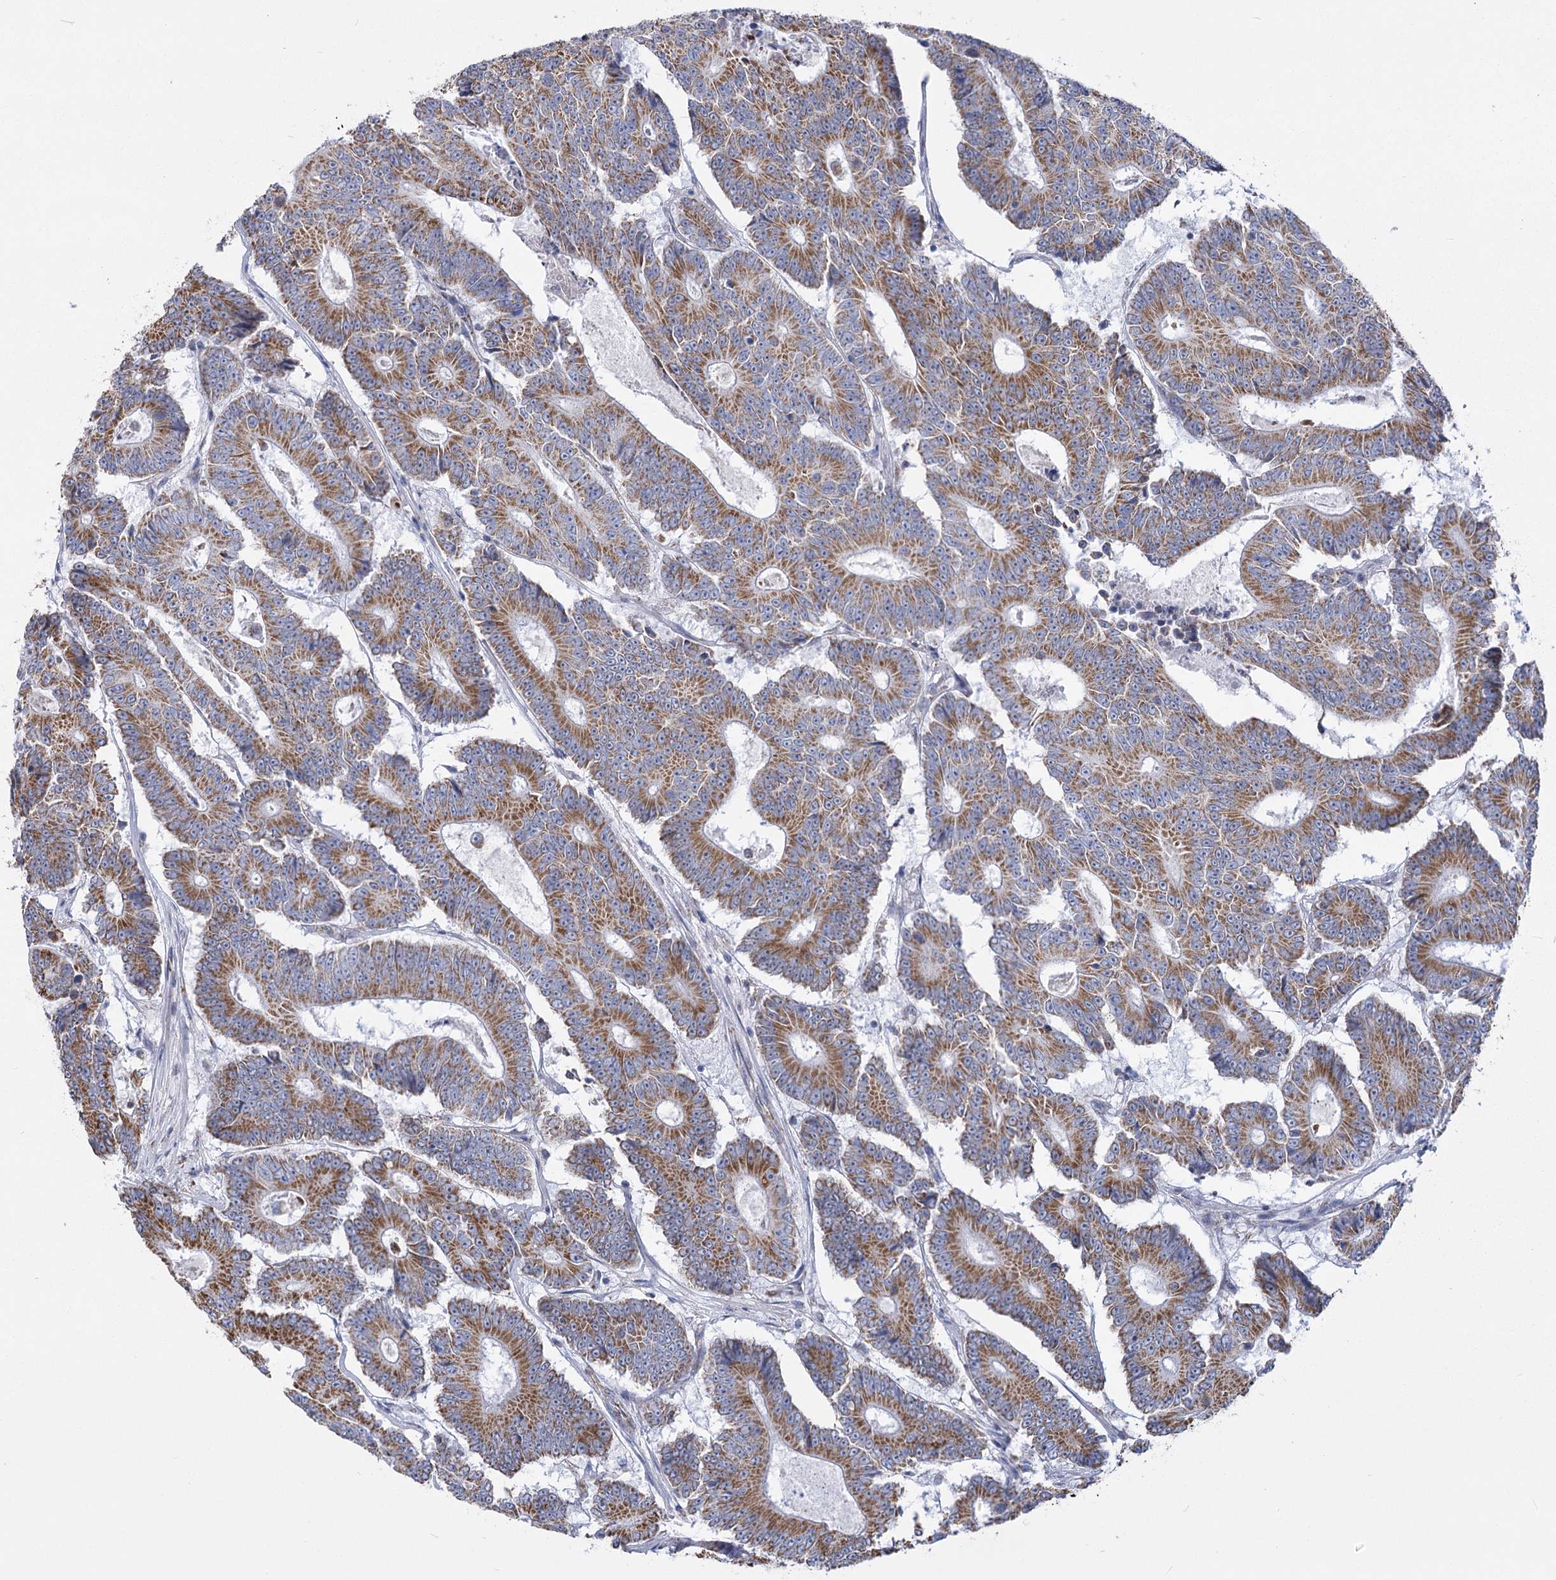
{"staining": {"intensity": "moderate", "quantity": ">75%", "location": "cytoplasmic/membranous"}, "tissue": "colorectal cancer", "cell_type": "Tumor cells", "image_type": "cancer", "snomed": [{"axis": "morphology", "description": "Adenocarcinoma, NOS"}, {"axis": "topography", "description": "Colon"}], "caption": "A brown stain shows moderate cytoplasmic/membranous expression of a protein in adenocarcinoma (colorectal) tumor cells. (DAB IHC with brightfield microscopy, high magnification).", "gene": "PDHB", "patient": {"sex": "male", "age": 83}}